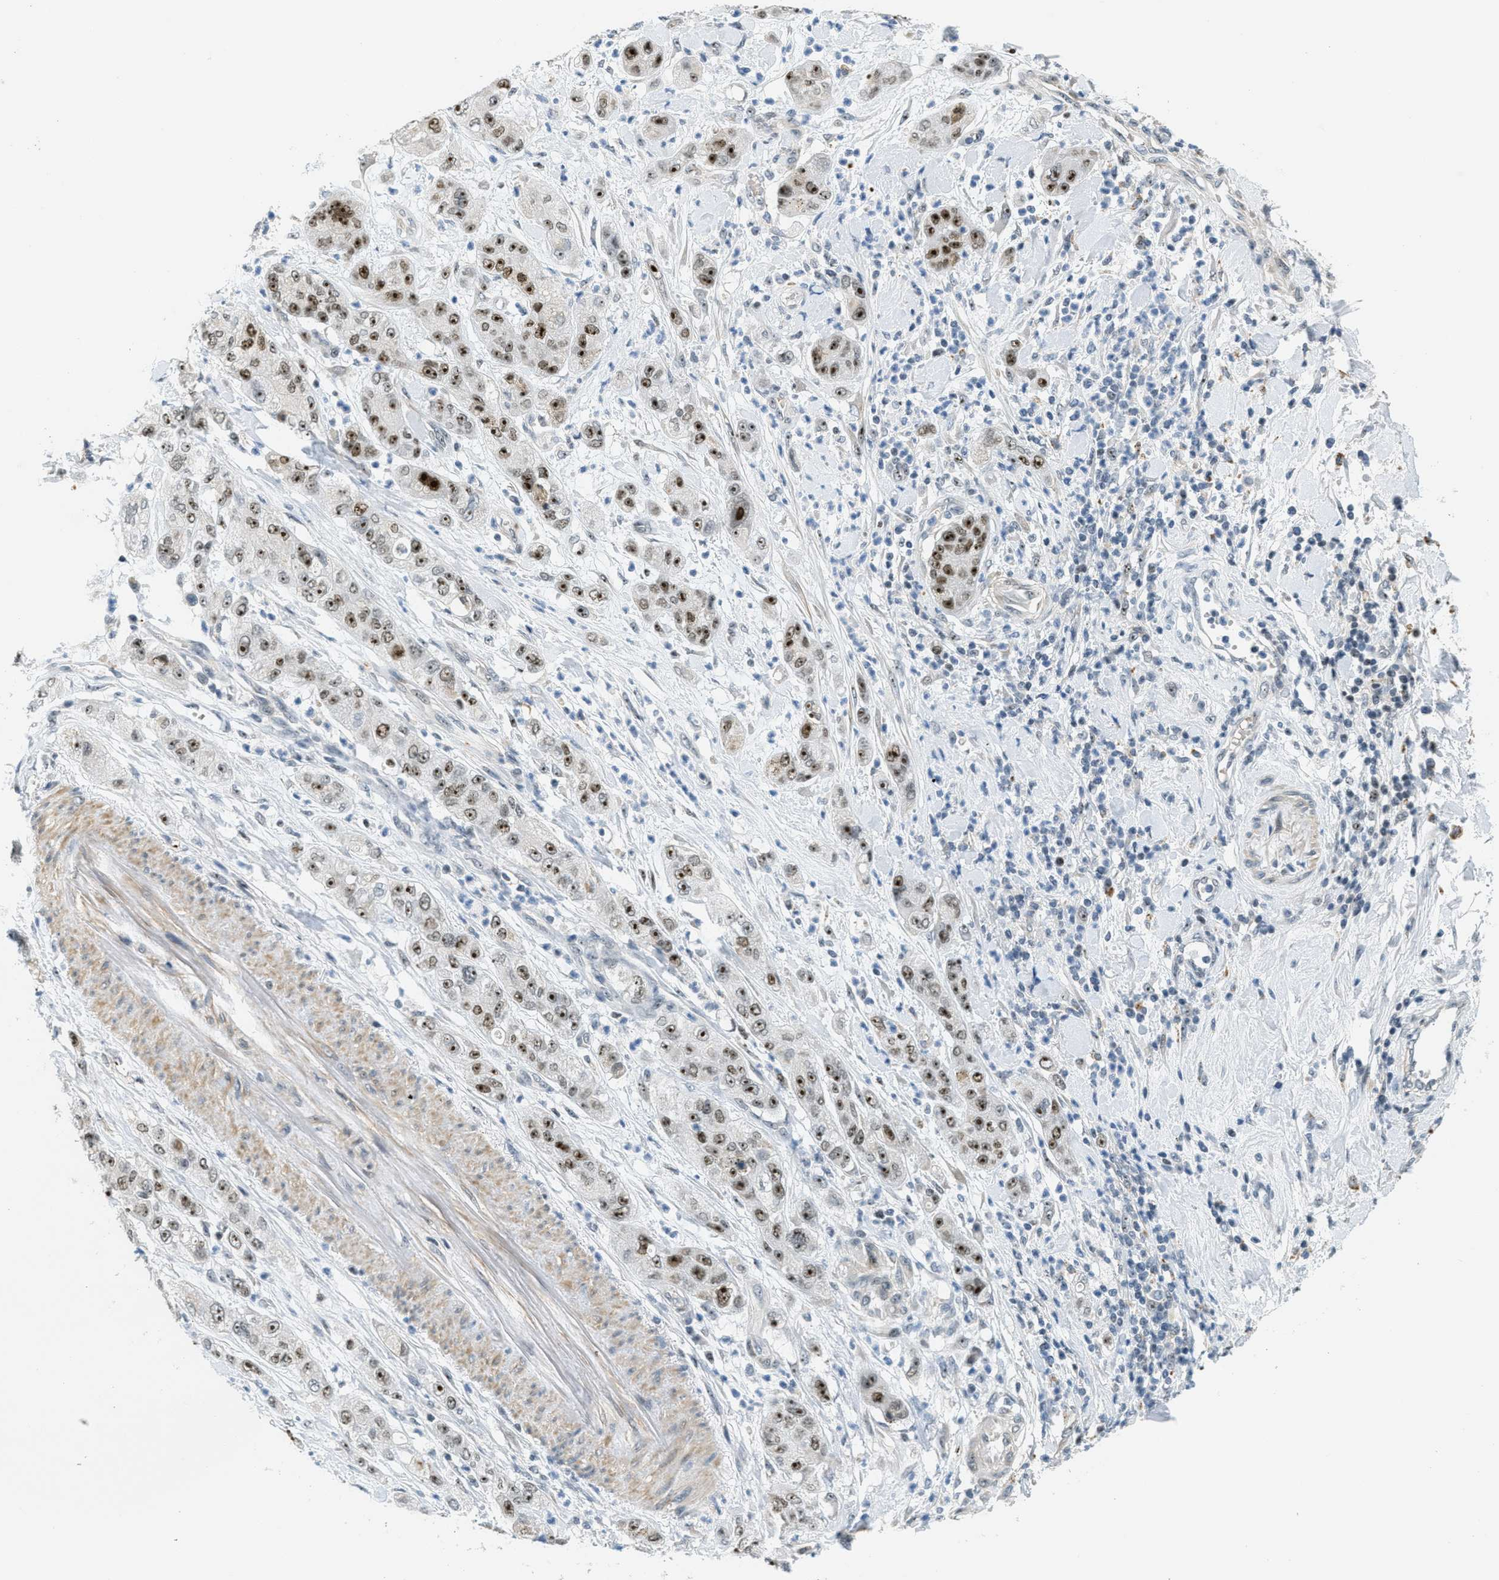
{"staining": {"intensity": "strong", "quantity": "25%-75%", "location": "cytoplasmic/membranous"}, "tissue": "pancreatic cancer", "cell_type": "Tumor cells", "image_type": "cancer", "snomed": [{"axis": "morphology", "description": "Adenocarcinoma, NOS"}, {"axis": "topography", "description": "Pancreas"}], "caption": "DAB (3,3'-diaminobenzidine) immunohistochemical staining of human adenocarcinoma (pancreatic) exhibits strong cytoplasmic/membranous protein positivity in about 25%-75% of tumor cells.", "gene": "DDX47", "patient": {"sex": "female", "age": 78}}